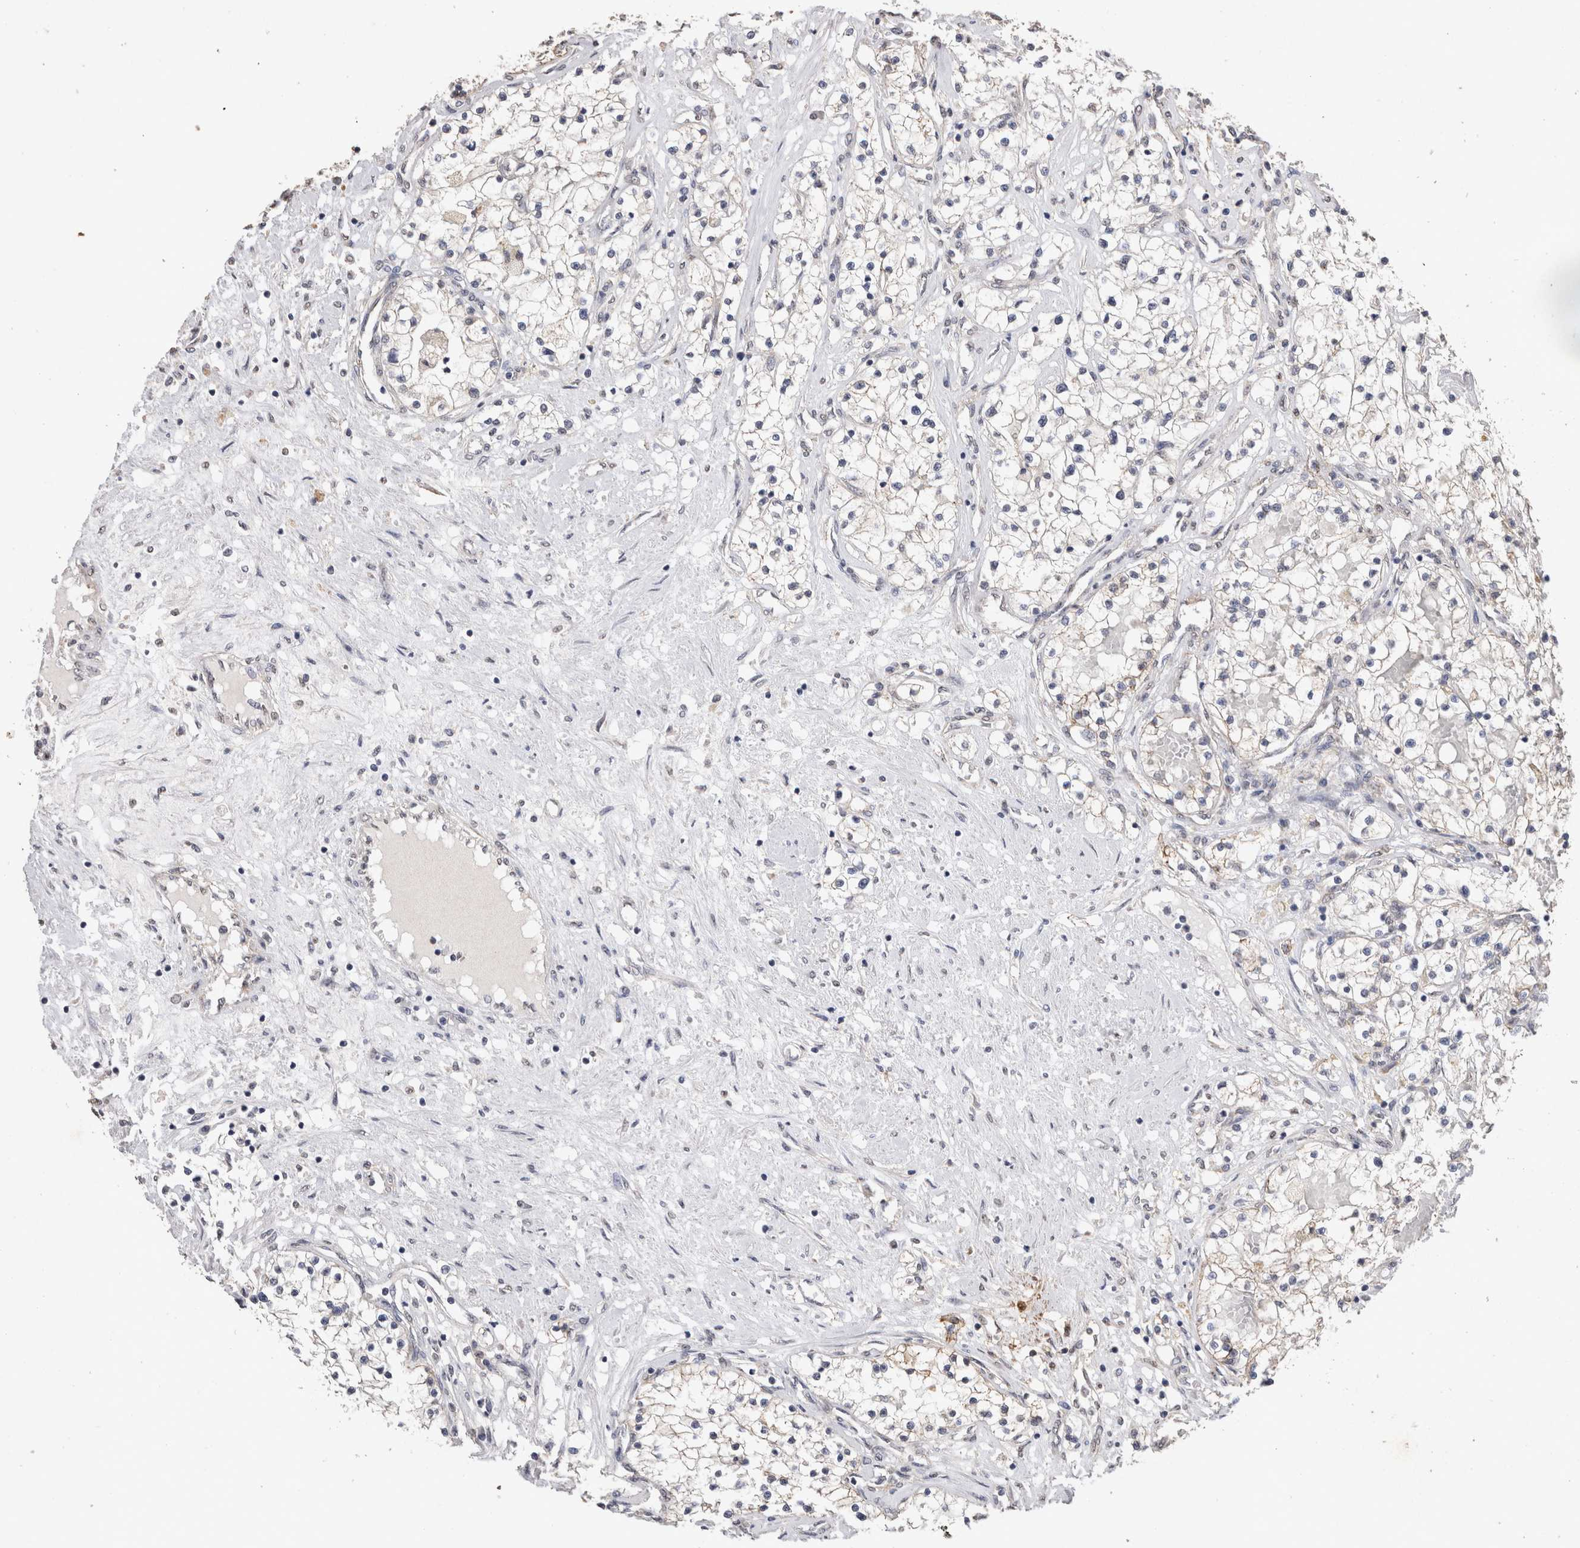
{"staining": {"intensity": "weak", "quantity": "25%-75%", "location": "cytoplasmic/membranous"}, "tissue": "renal cancer", "cell_type": "Tumor cells", "image_type": "cancer", "snomed": [{"axis": "morphology", "description": "Adenocarcinoma, NOS"}, {"axis": "topography", "description": "Kidney"}], "caption": "A brown stain shows weak cytoplasmic/membranous staining of a protein in human renal cancer (adenocarcinoma) tumor cells. (IHC, brightfield microscopy, high magnification).", "gene": "CDH6", "patient": {"sex": "male", "age": 68}}